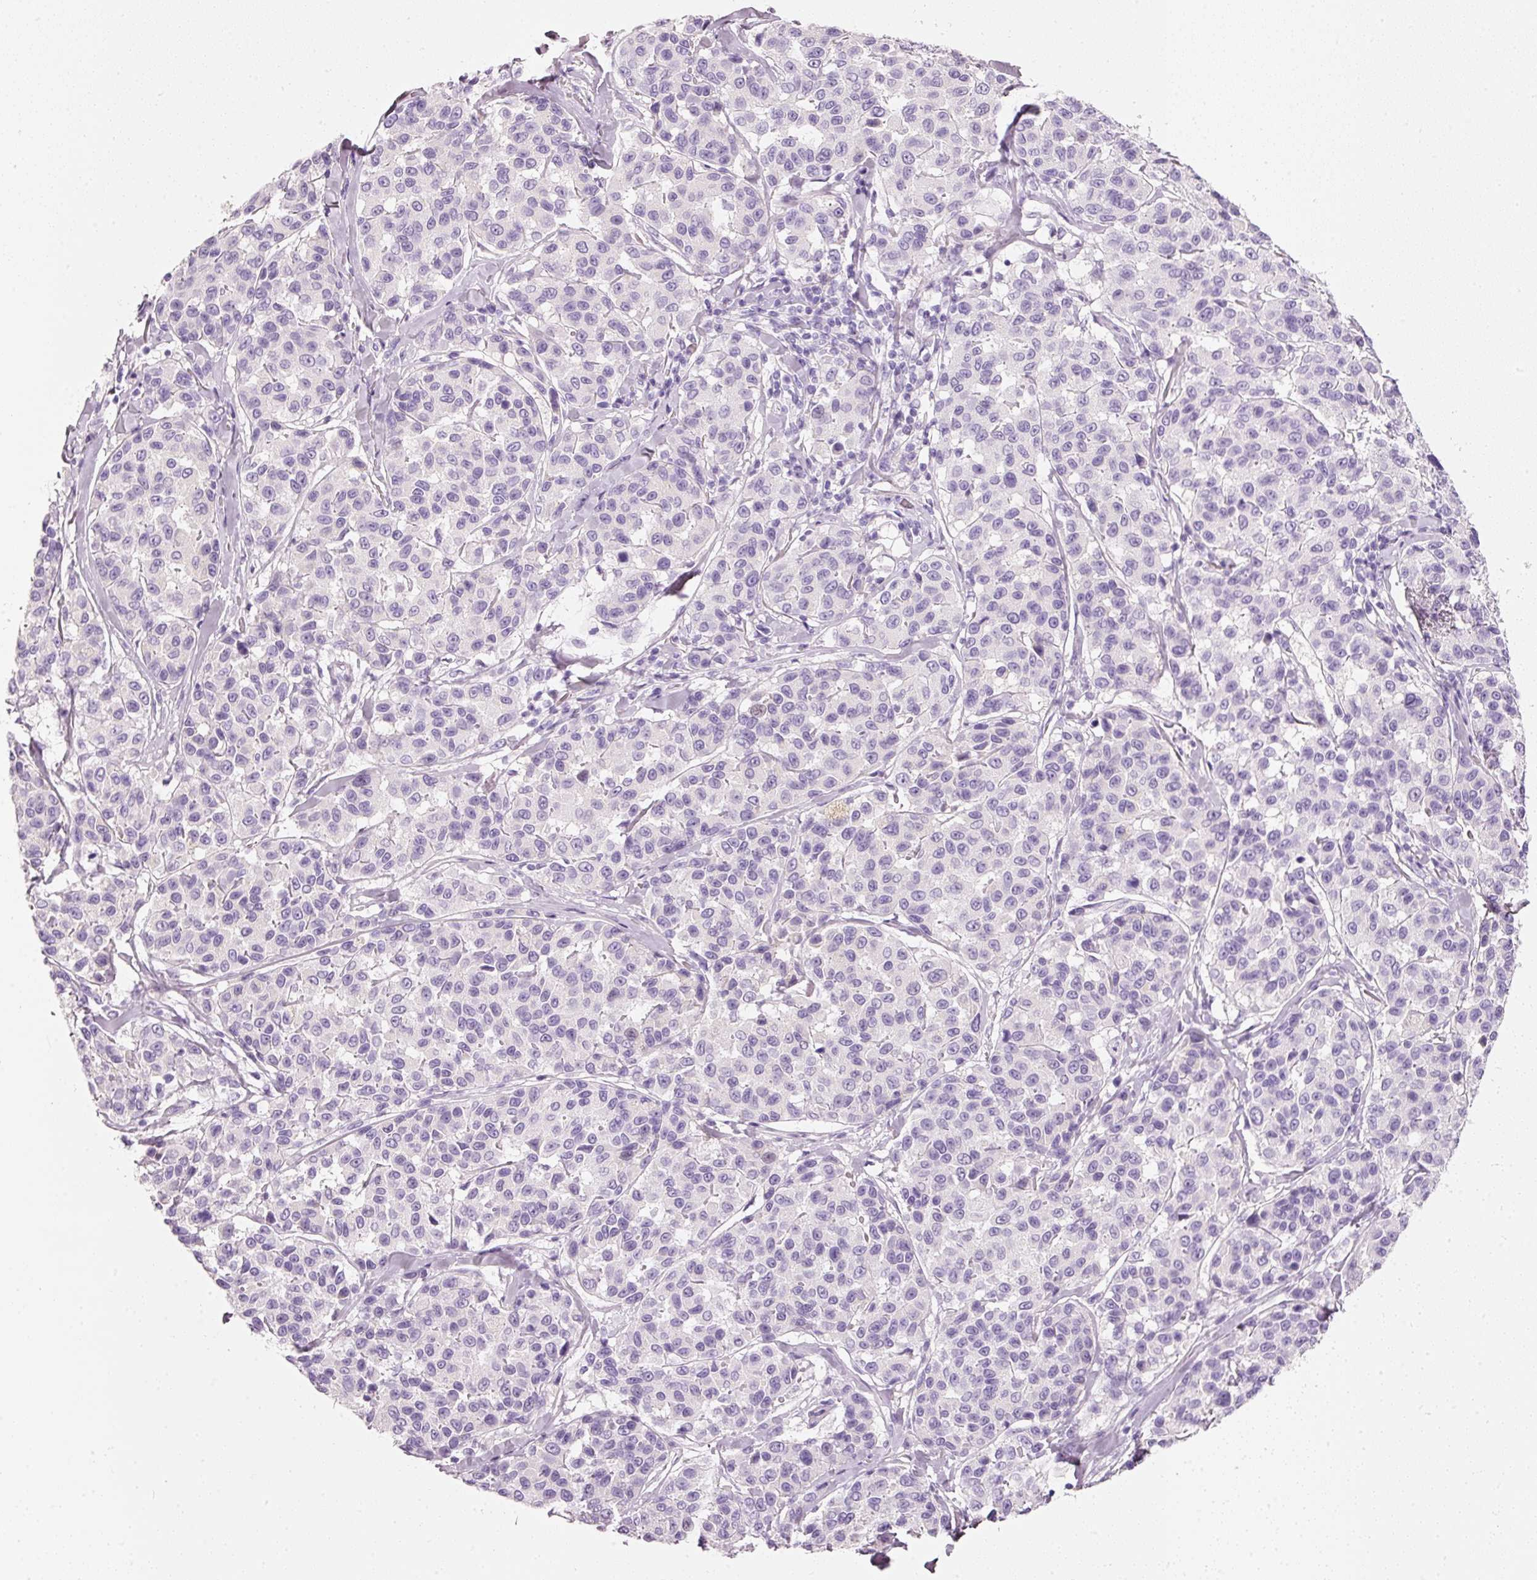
{"staining": {"intensity": "negative", "quantity": "none", "location": "none"}, "tissue": "melanoma", "cell_type": "Tumor cells", "image_type": "cancer", "snomed": [{"axis": "morphology", "description": "Malignant melanoma, NOS"}, {"axis": "topography", "description": "Skin"}], "caption": "Melanoma stained for a protein using immunohistochemistry reveals no staining tumor cells.", "gene": "PDXDC1", "patient": {"sex": "female", "age": 66}}